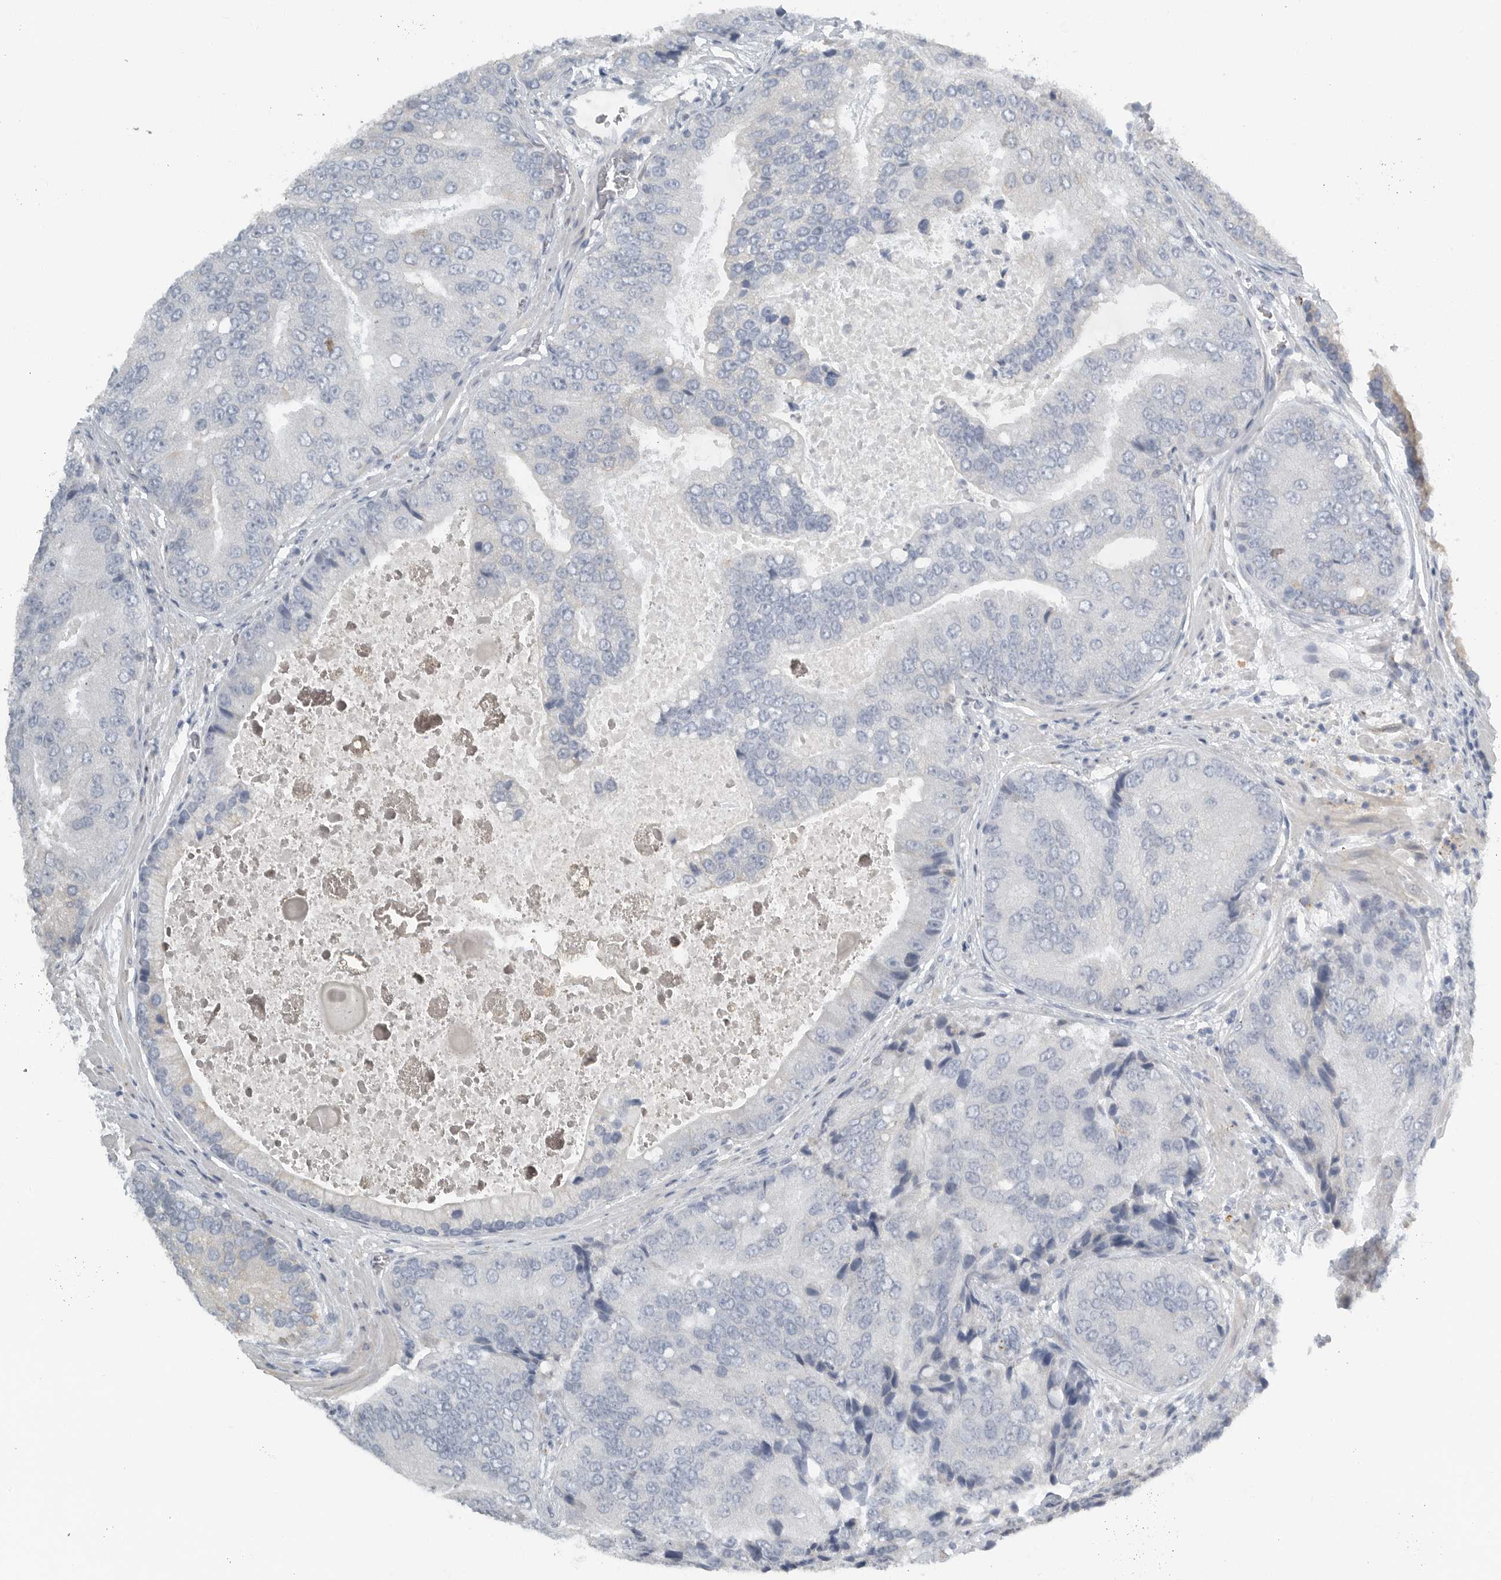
{"staining": {"intensity": "negative", "quantity": "none", "location": "none"}, "tissue": "prostate cancer", "cell_type": "Tumor cells", "image_type": "cancer", "snomed": [{"axis": "morphology", "description": "Adenocarcinoma, High grade"}, {"axis": "topography", "description": "Prostate"}], "caption": "There is no significant staining in tumor cells of prostate high-grade adenocarcinoma.", "gene": "PAM", "patient": {"sex": "male", "age": 70}}